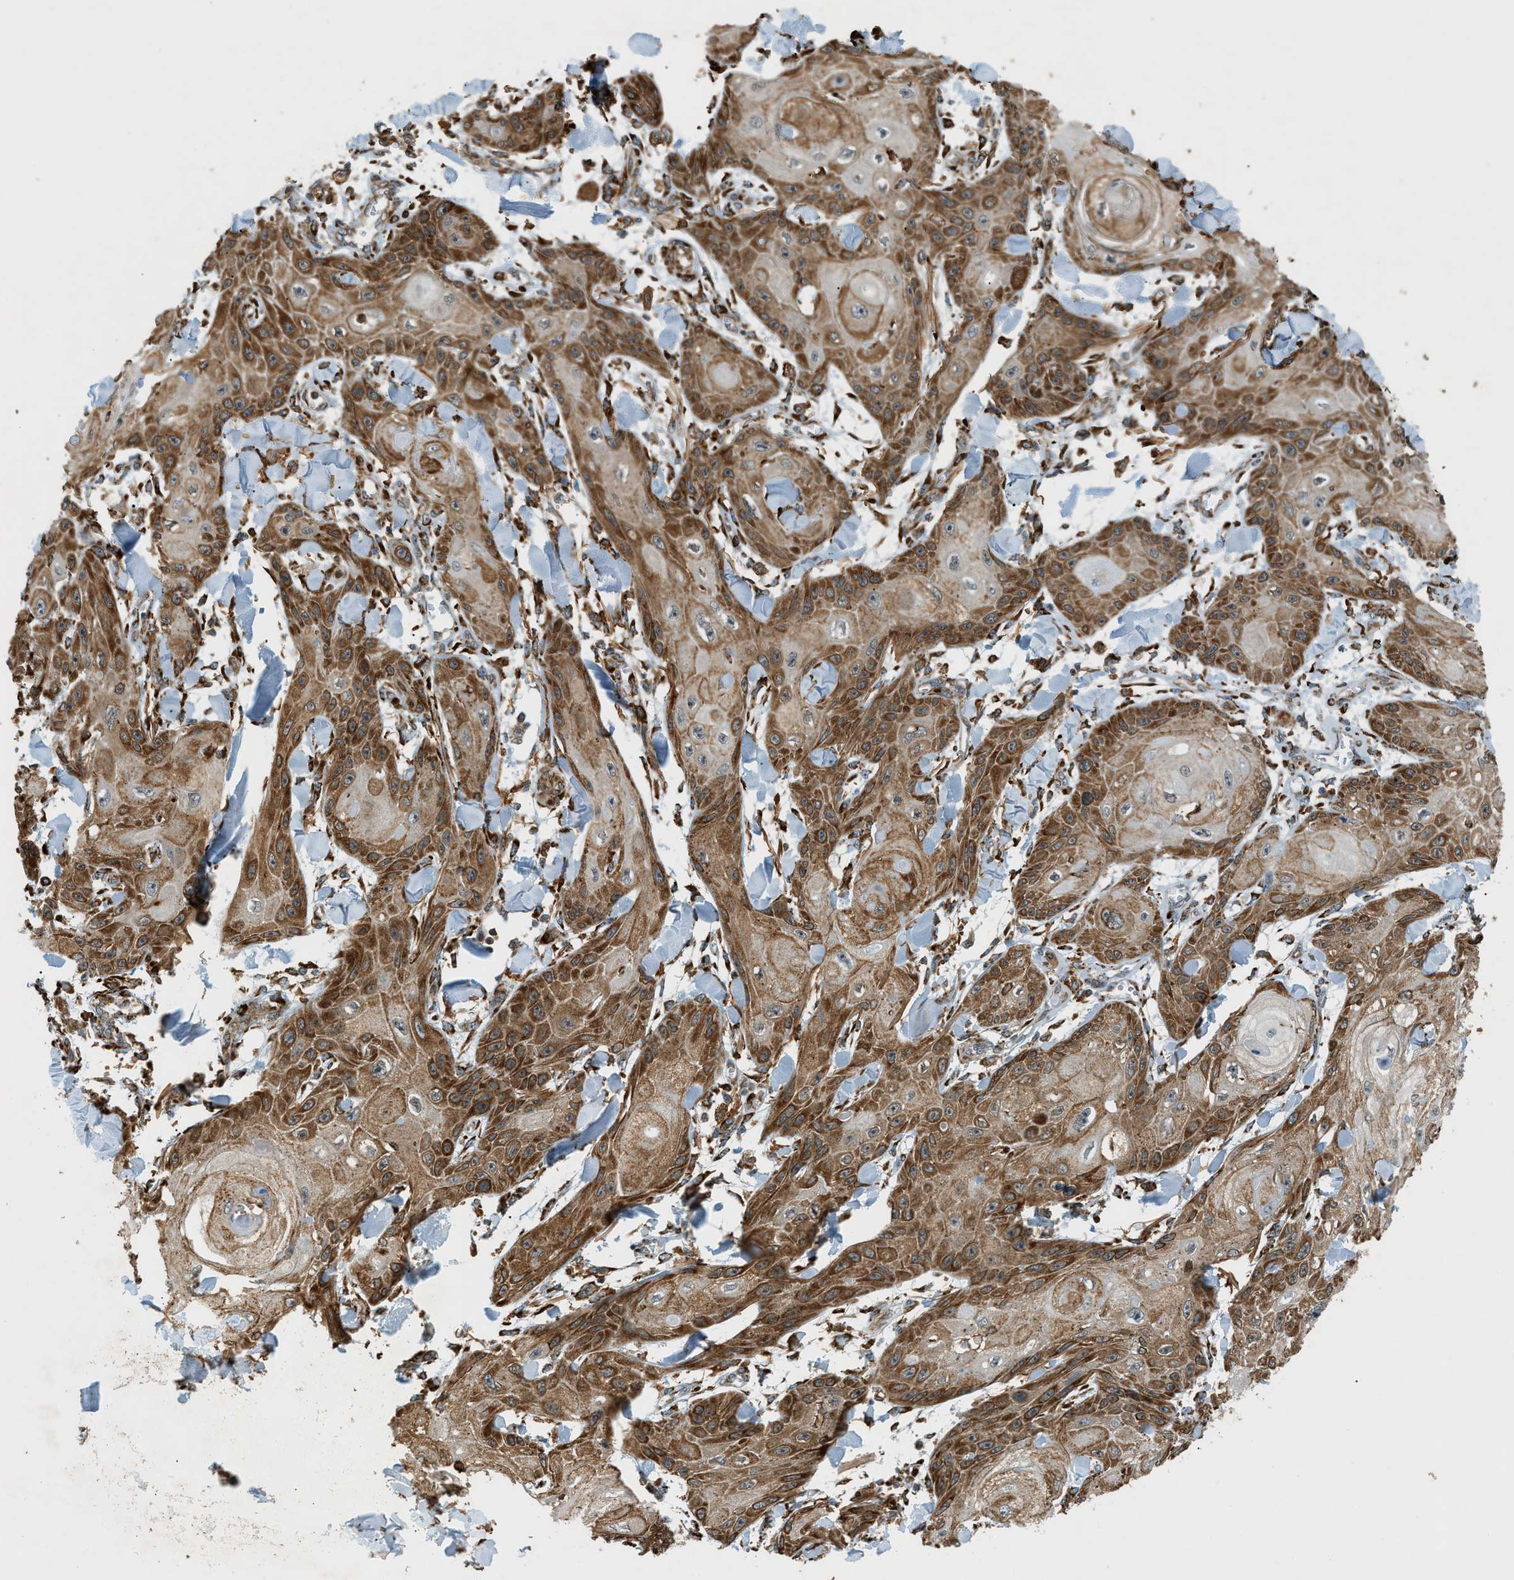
{"staining": {"intensity": "strong", "quantity": ">75%", "location": "cytoplasmic/membranous"}, "tissue": "skin cancer", "cell_type": "Tumor cells", "image_type": "cancer", "snomed": [{"axis": "morphology", "description": "Squamous cell carcinoma, NOS"}, {"axis": "topography", "description": "Skin"}], "caption": "Tumor cells demonstrate strong cytoplasmic/membranous staining in approximately >75% of cells in squamous cell carcinoma (skin).", "gene": "SEMA4D", "patient": {"sex": "male", "age": 74}}